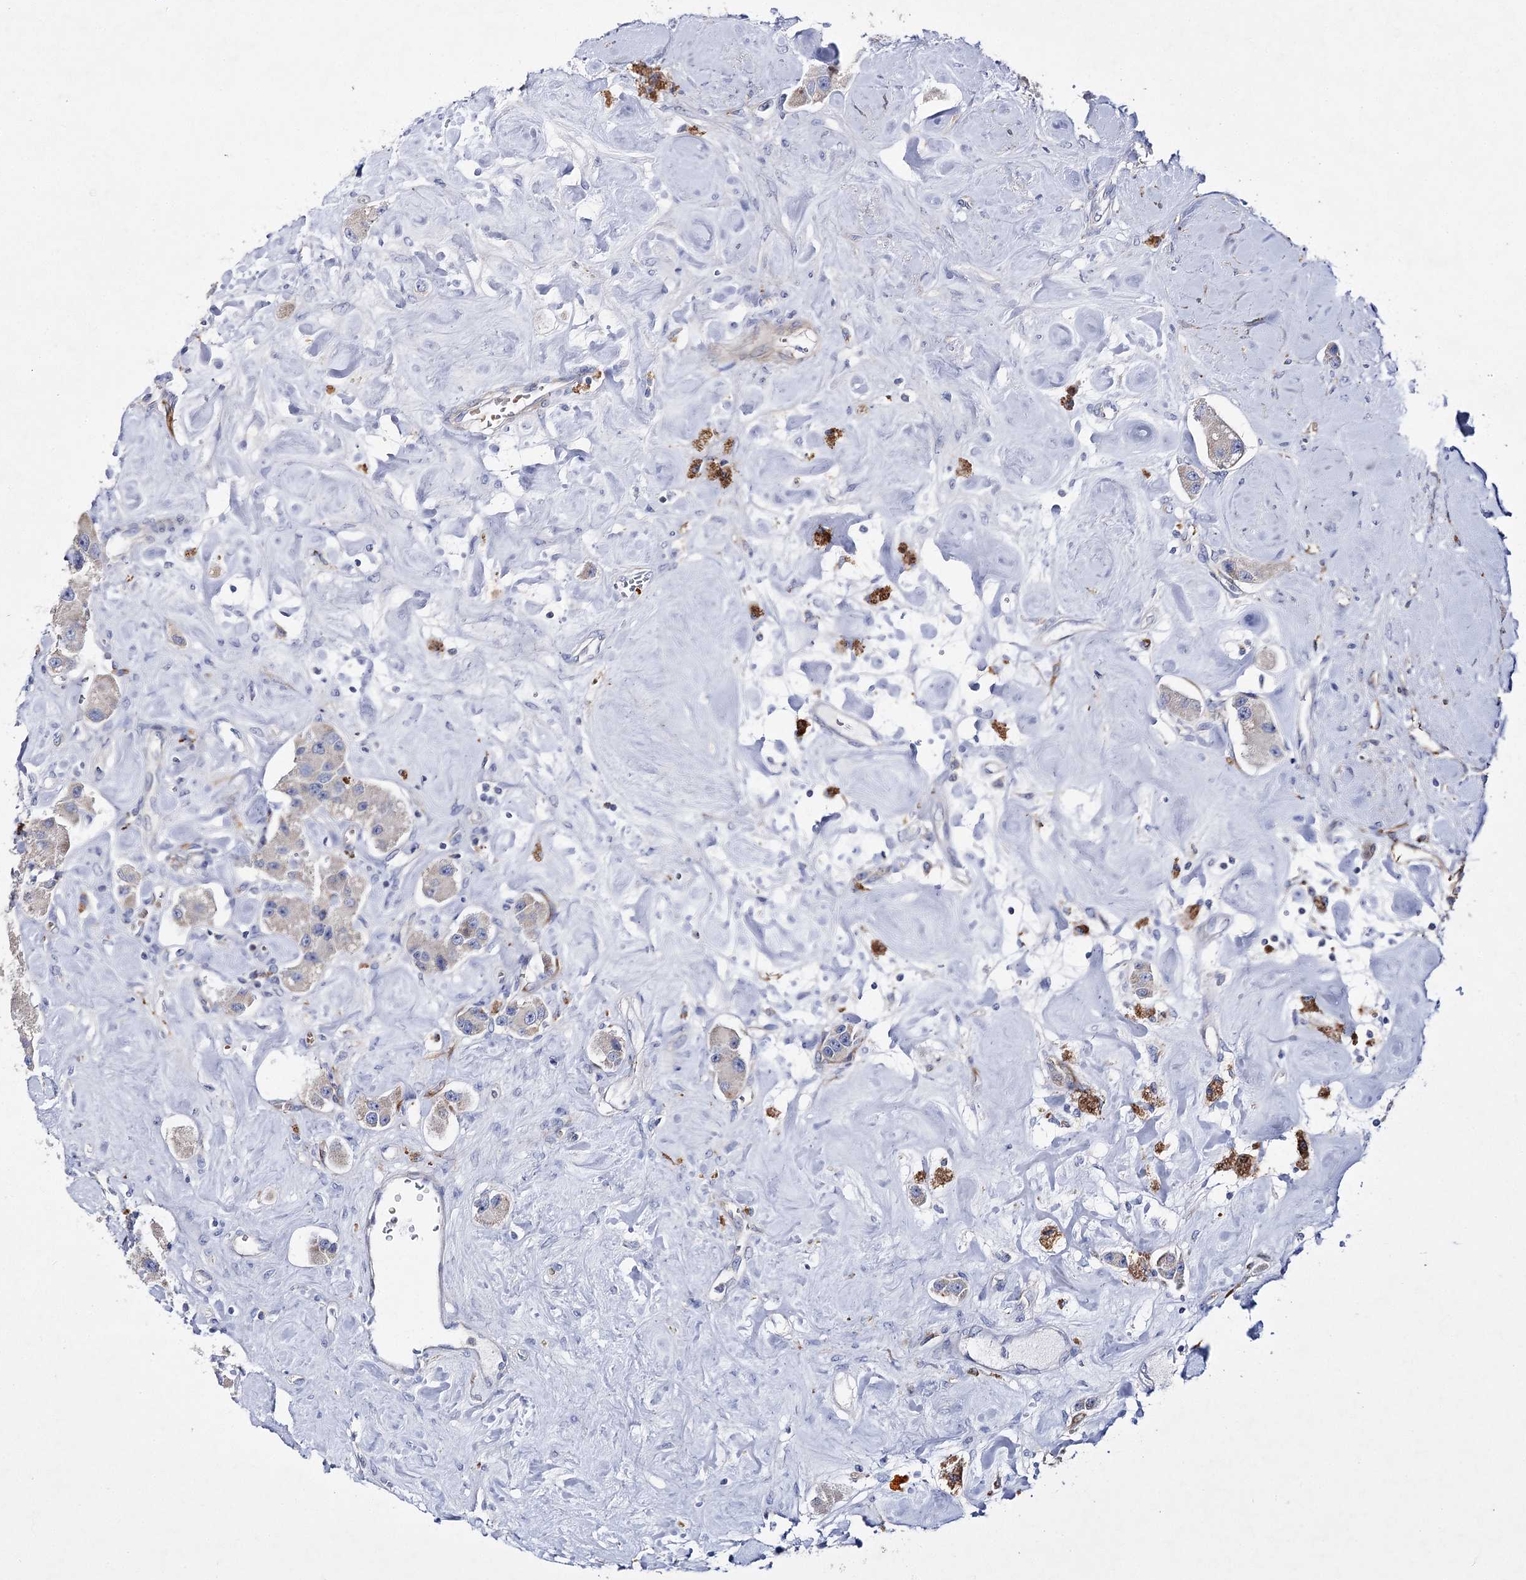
{"staining": {"intensity": "negative", "quantity": "none", "location": "none"}, "tissue": "carcinoid", "cell_type": "Tumor cells", "image_type": "cancer", "snomed": [{"axis": "morphology", "description": "Carcinoid, malignant, NOS"}, {"axis": "topography", "description": "Pancreas"}], "caption": "A micrograph of human carcinoid is negative for staining in tumor cells.", "gene": "COX15", "patient": {"sex": "male", "age": 41}}